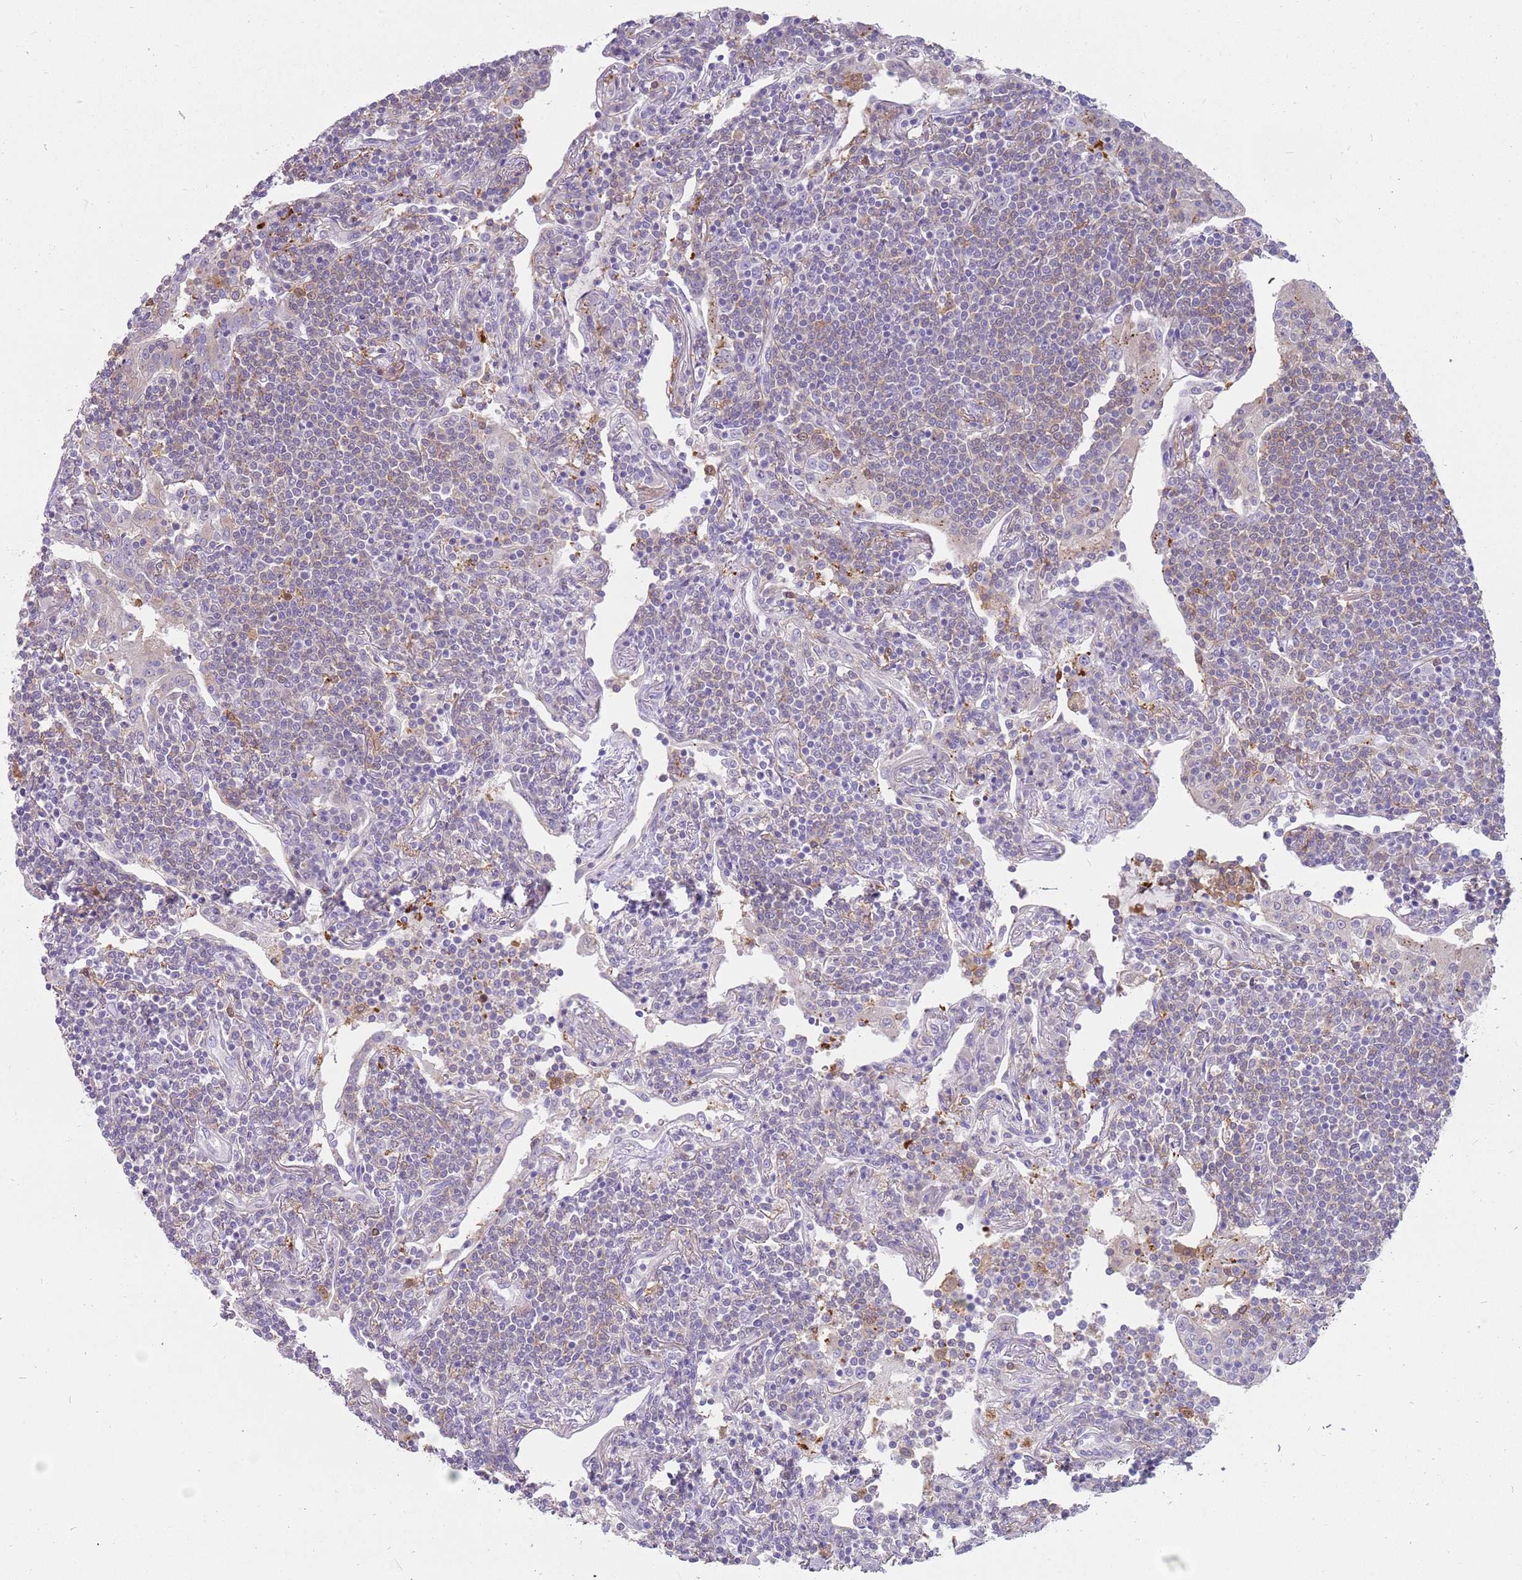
{"staining": {"intensity": "weak", "quantity": "25%-75%", "location": "cytoplasmic/membranous"}, "tissue": "lymphoma", "cell_type": "Tumor cells", "image_type": "cancer", "snomed": [{"axis": "morphology", "description": "Malignant lymphoma, non-Hodgkin's type, Low grade"}, {"axis": "topography", "description": "Lung"}], "caption": "IHC (DAB (3,3'-diaminobenzidine)) staining of human low-grade malignant lymphoma, non-Hodgkin's type exhibits weak cytoplasmic/membranous protein positivity in approximately 25%-75% of tumor cells. The protein of interest is shown in brown color, while the nuclei are stained blue.", "gene": "DIPK1C", "patient": {"sex": "female", "age": 71}}